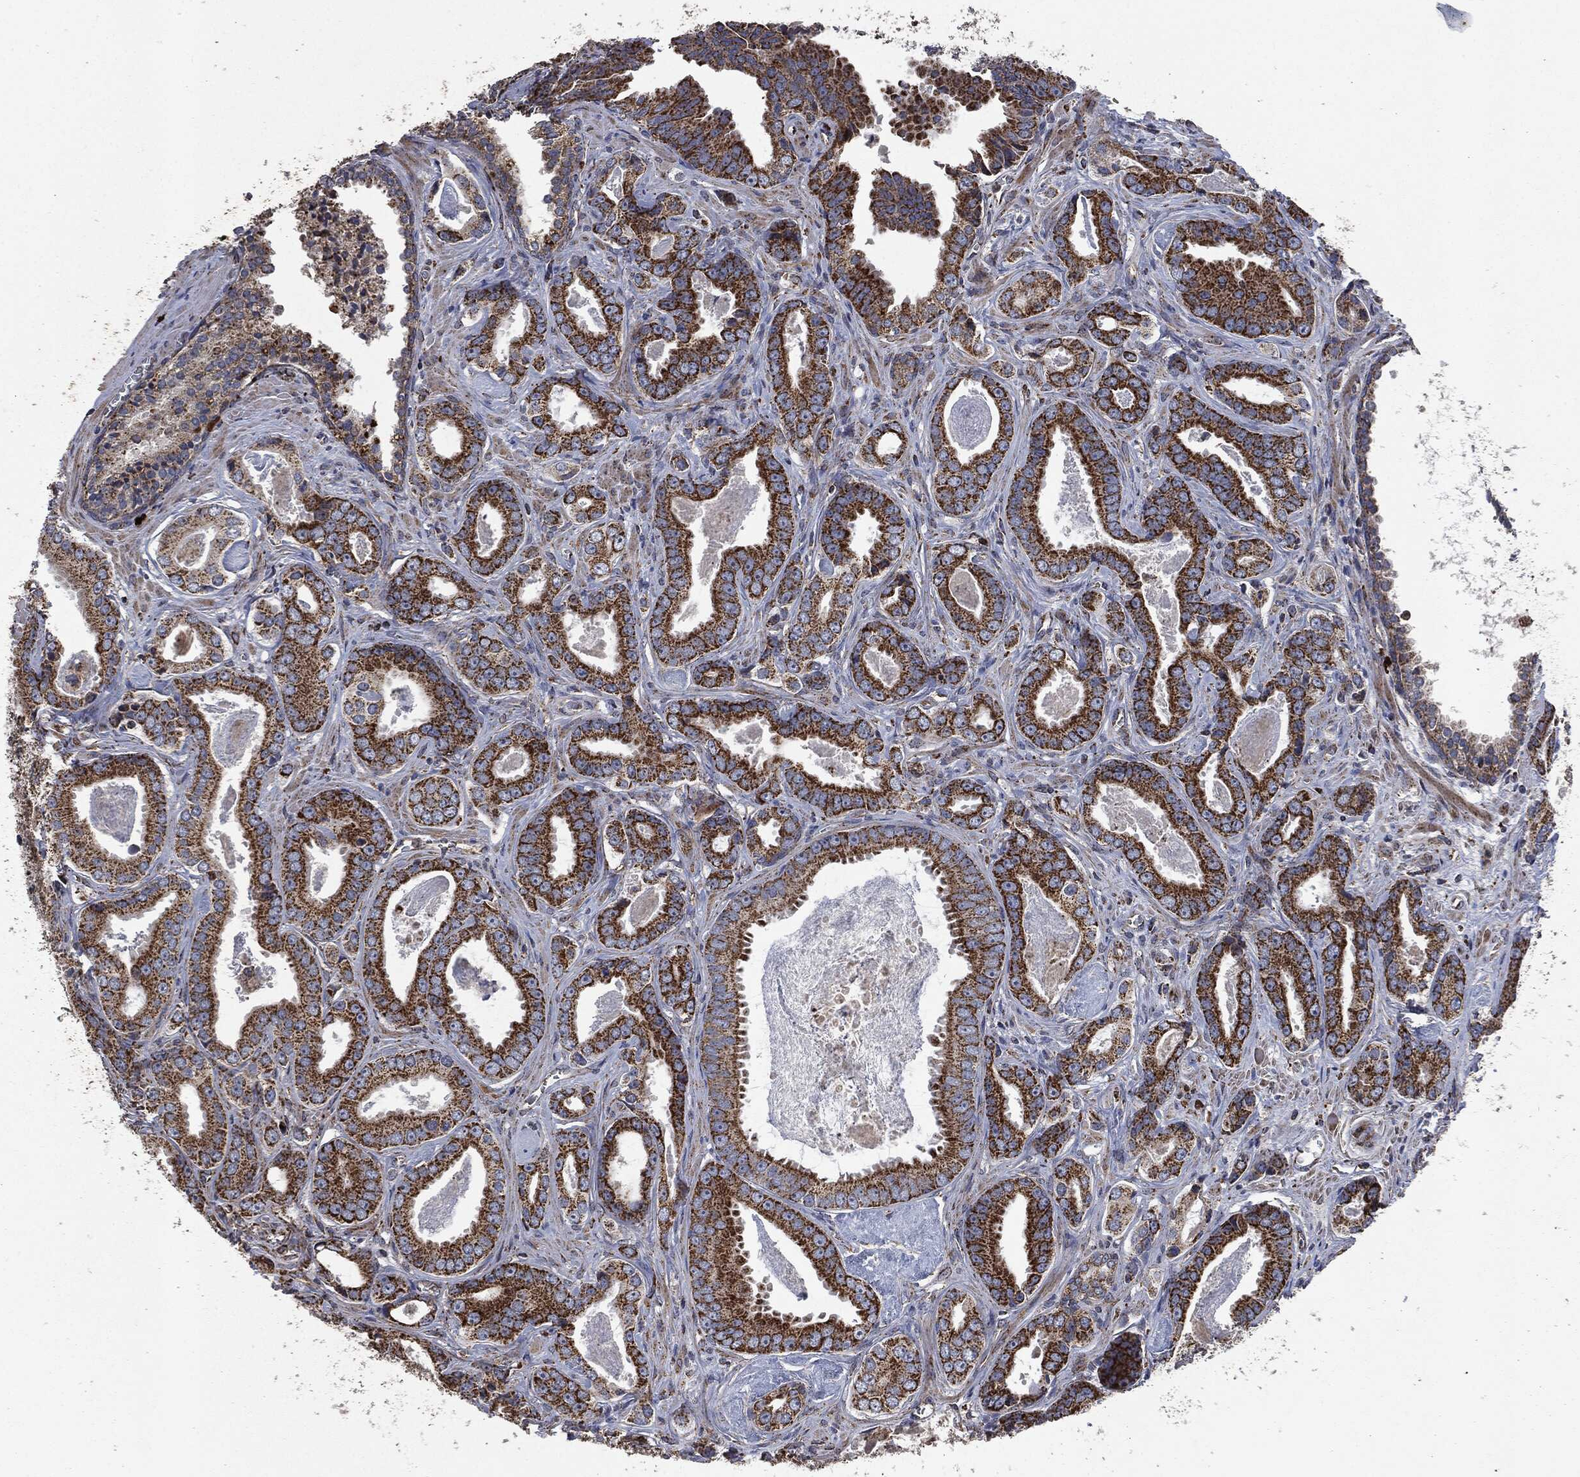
{"staining": {"intensity": "strong", "quantity": ">75%", "location": "cytoplasmic/membranous"}, "tissue": "prostate cancer", "cell_type": "Tumor cells", "image_type": "cancer", "snomed": [{"axis": "morphology", "description": "Adenocarcinoma, NOS"}, {"axis": "topography", "description": "Prostate"}], "caption": "The immunohistochemical stain shows strong cytoplasmic/membranous positivity in tumor cells of prostate cancer tissue.", "gene": "RYK", "patient": {"sex": "male", "age": 61}}